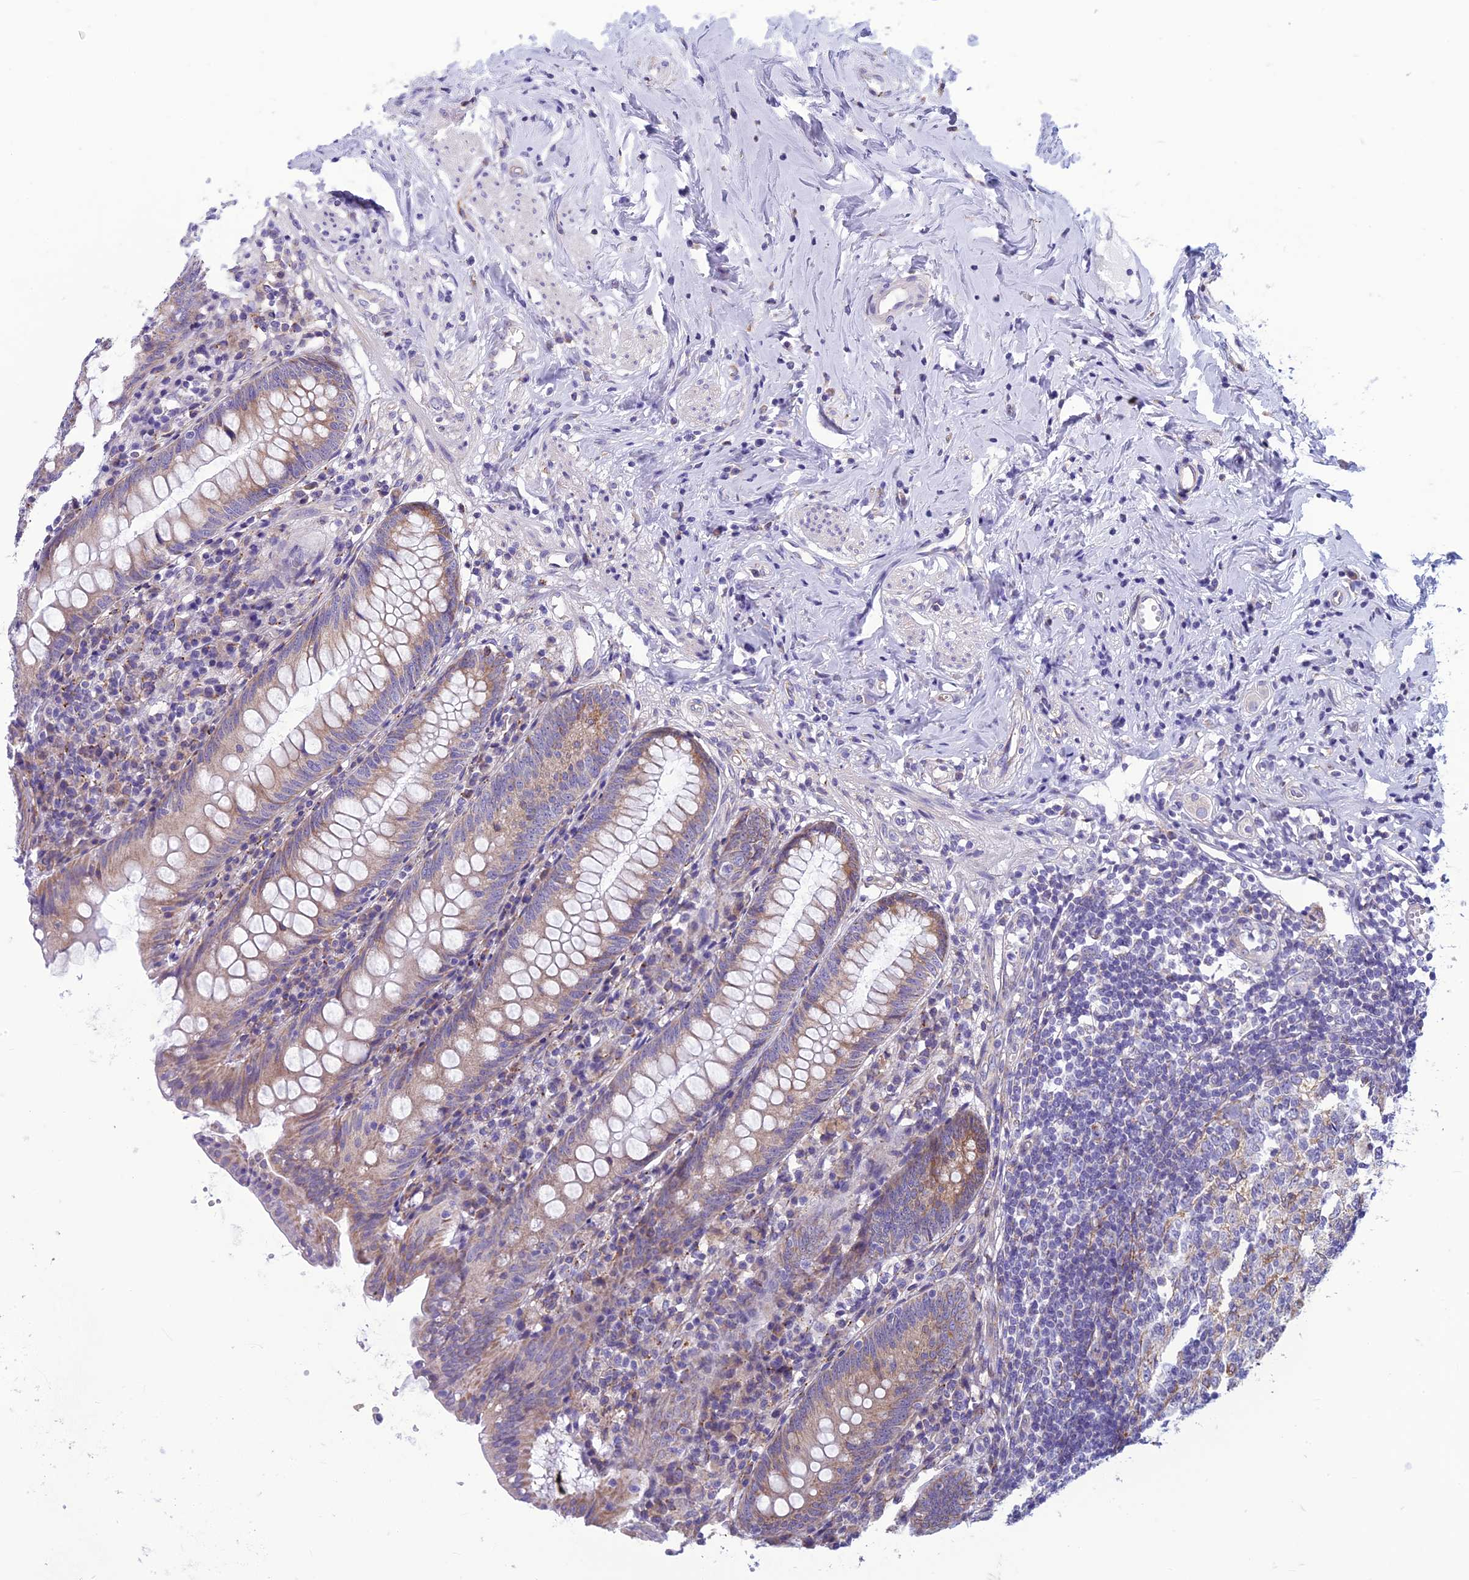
{"staining": {"intensity": "moderate", "quantity": "25%-75%", "location": "cytoplasmic/membranous"}, "tissue": "appendix", "cell_type": "Glandular cells", "image_type": "normal", "snomed": [{"axis": "morphology", "description": "Normal tissue, NOS"}, {"axis": "topography", "description": "Appendix"}], "caption": "A brown stain highlights moderate cytoplasmic/membranous staining of a protein in glandular cells of unremarkable appendix.", "gene": "CENATAC", "patient": {"sex": "female", "age": 54}}